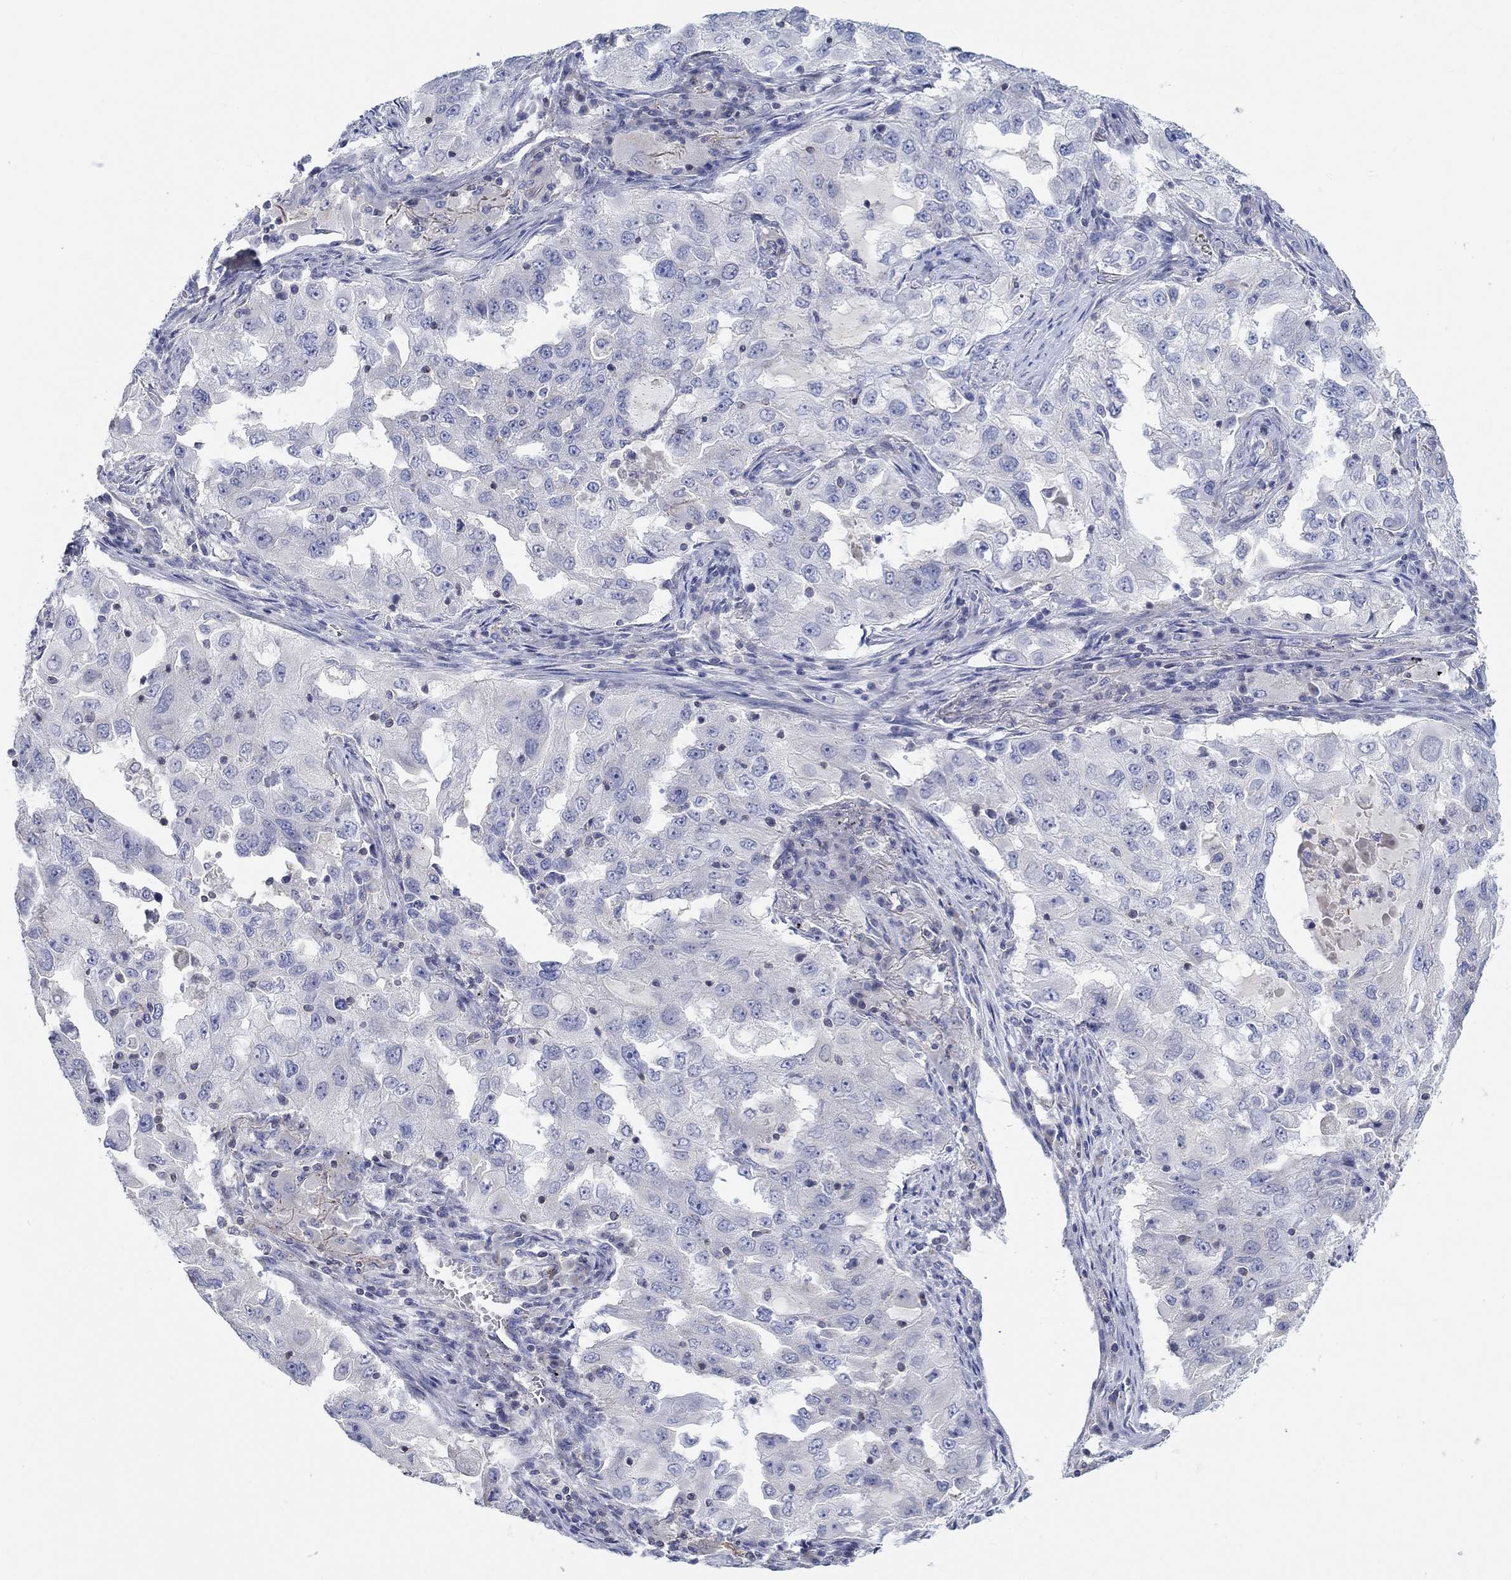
{"staining": {"intensity": "negative", "quantity": "none", "location": "none"}, "tissue": "lung cancer", "cell_type": "Tumor cells", "image_type": "cancer", "snomed": [{"axis": "morphology", "description": "Adenocarcinoma, NOS"}, {"axis": "topography", "description": "Lung"}], "caption": "IHC image of neoplastic tissue: adenocarcinoma (lung) stained with DAB exhibits no significant protein staining in tumor cells.", "gene": "NAV3", "patient": {"sex": "female", "age": 61}}